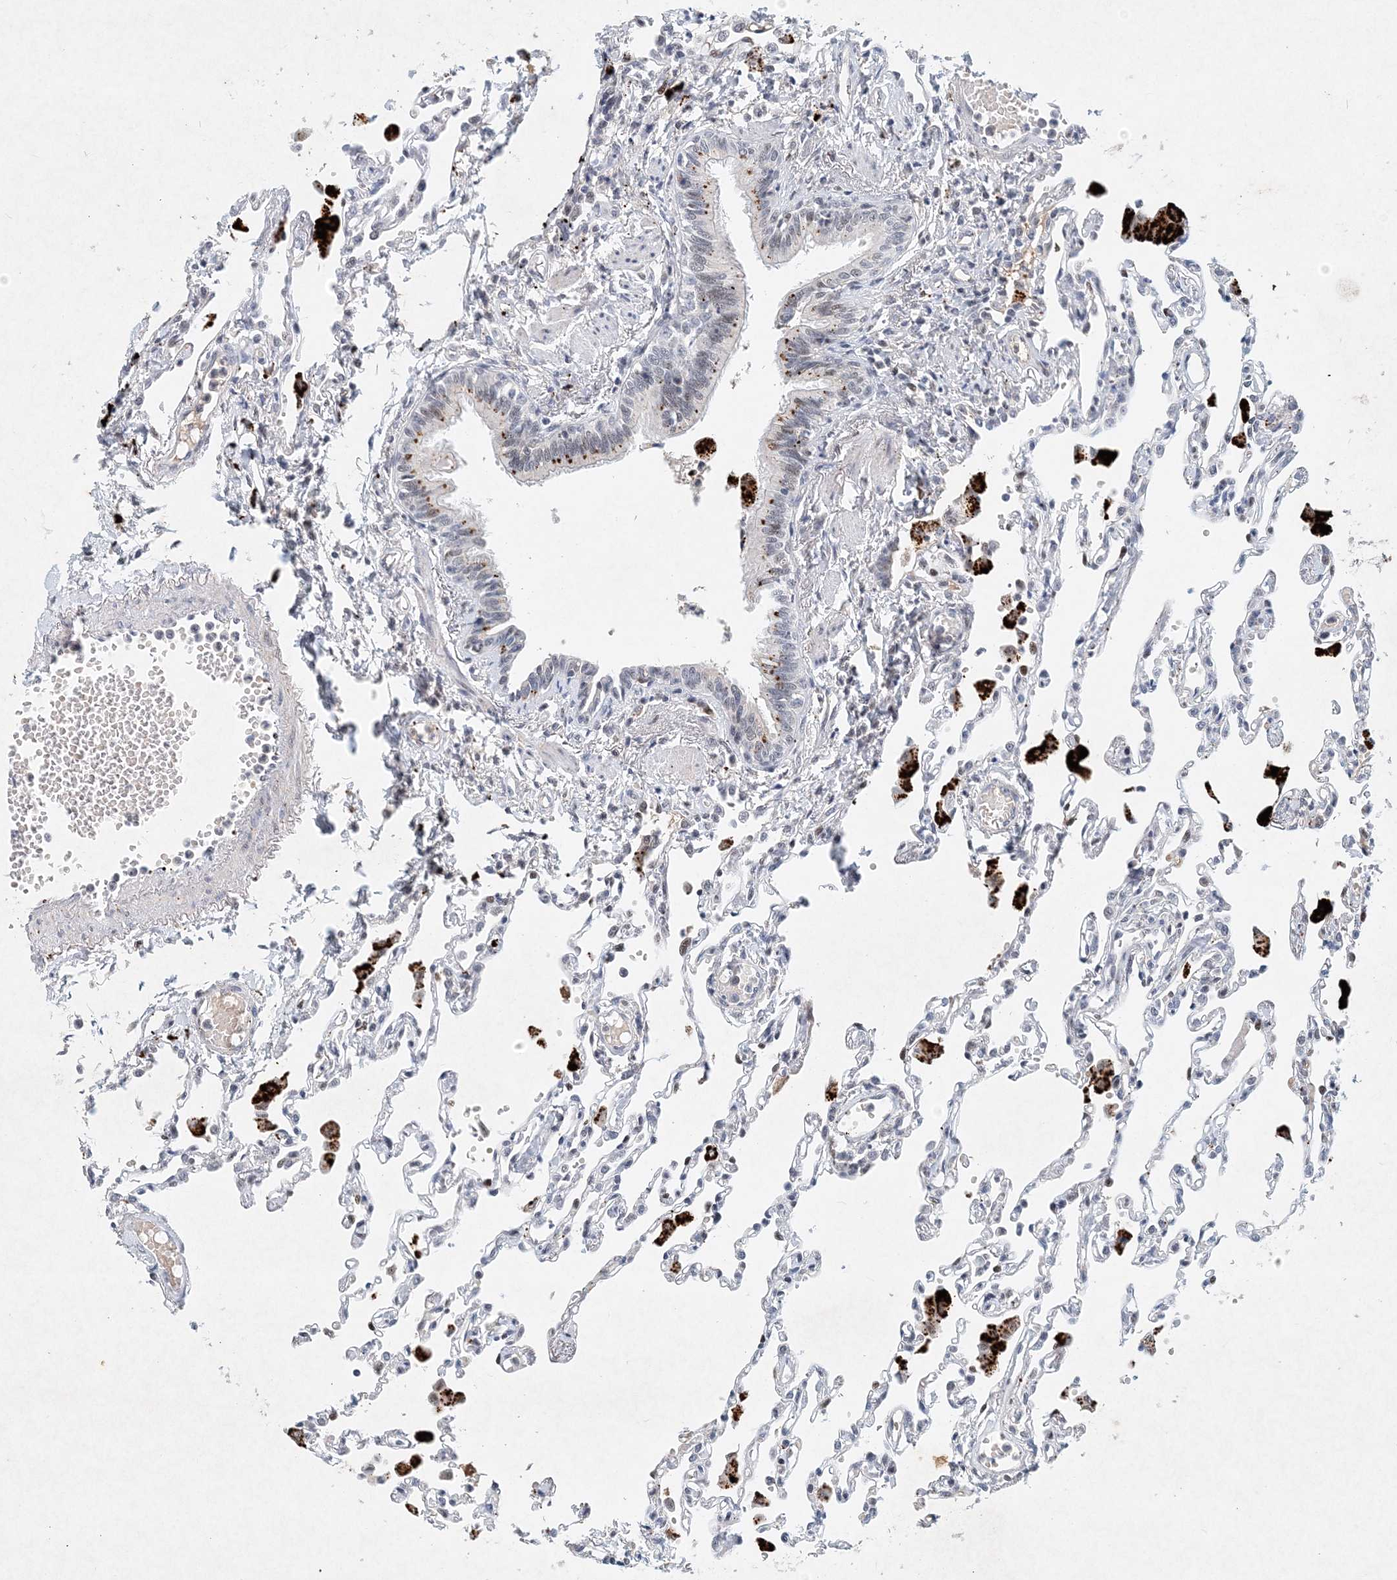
{"staining": {"intensity": "negative", "quantity": "none", "location": "none"}, "tissue": "lung", "cell_type": "Alveolar cells", "image_type": "normal", "snomed": [{"axis": "morphology", "description": "Normal tissue, NOS"}, {"axis": "topography", "description": "Bronchus"}, {"axis": "topography", "description": "Lung"}], "caption": "This photomicrograph is of benign lung stained with IHC to label a protein in brown with the nuclei are counter-stained blue. There is no staining in alveolar cells.", "gene": "KPNA4", "patient": {"sex": "female", "age": 49}}